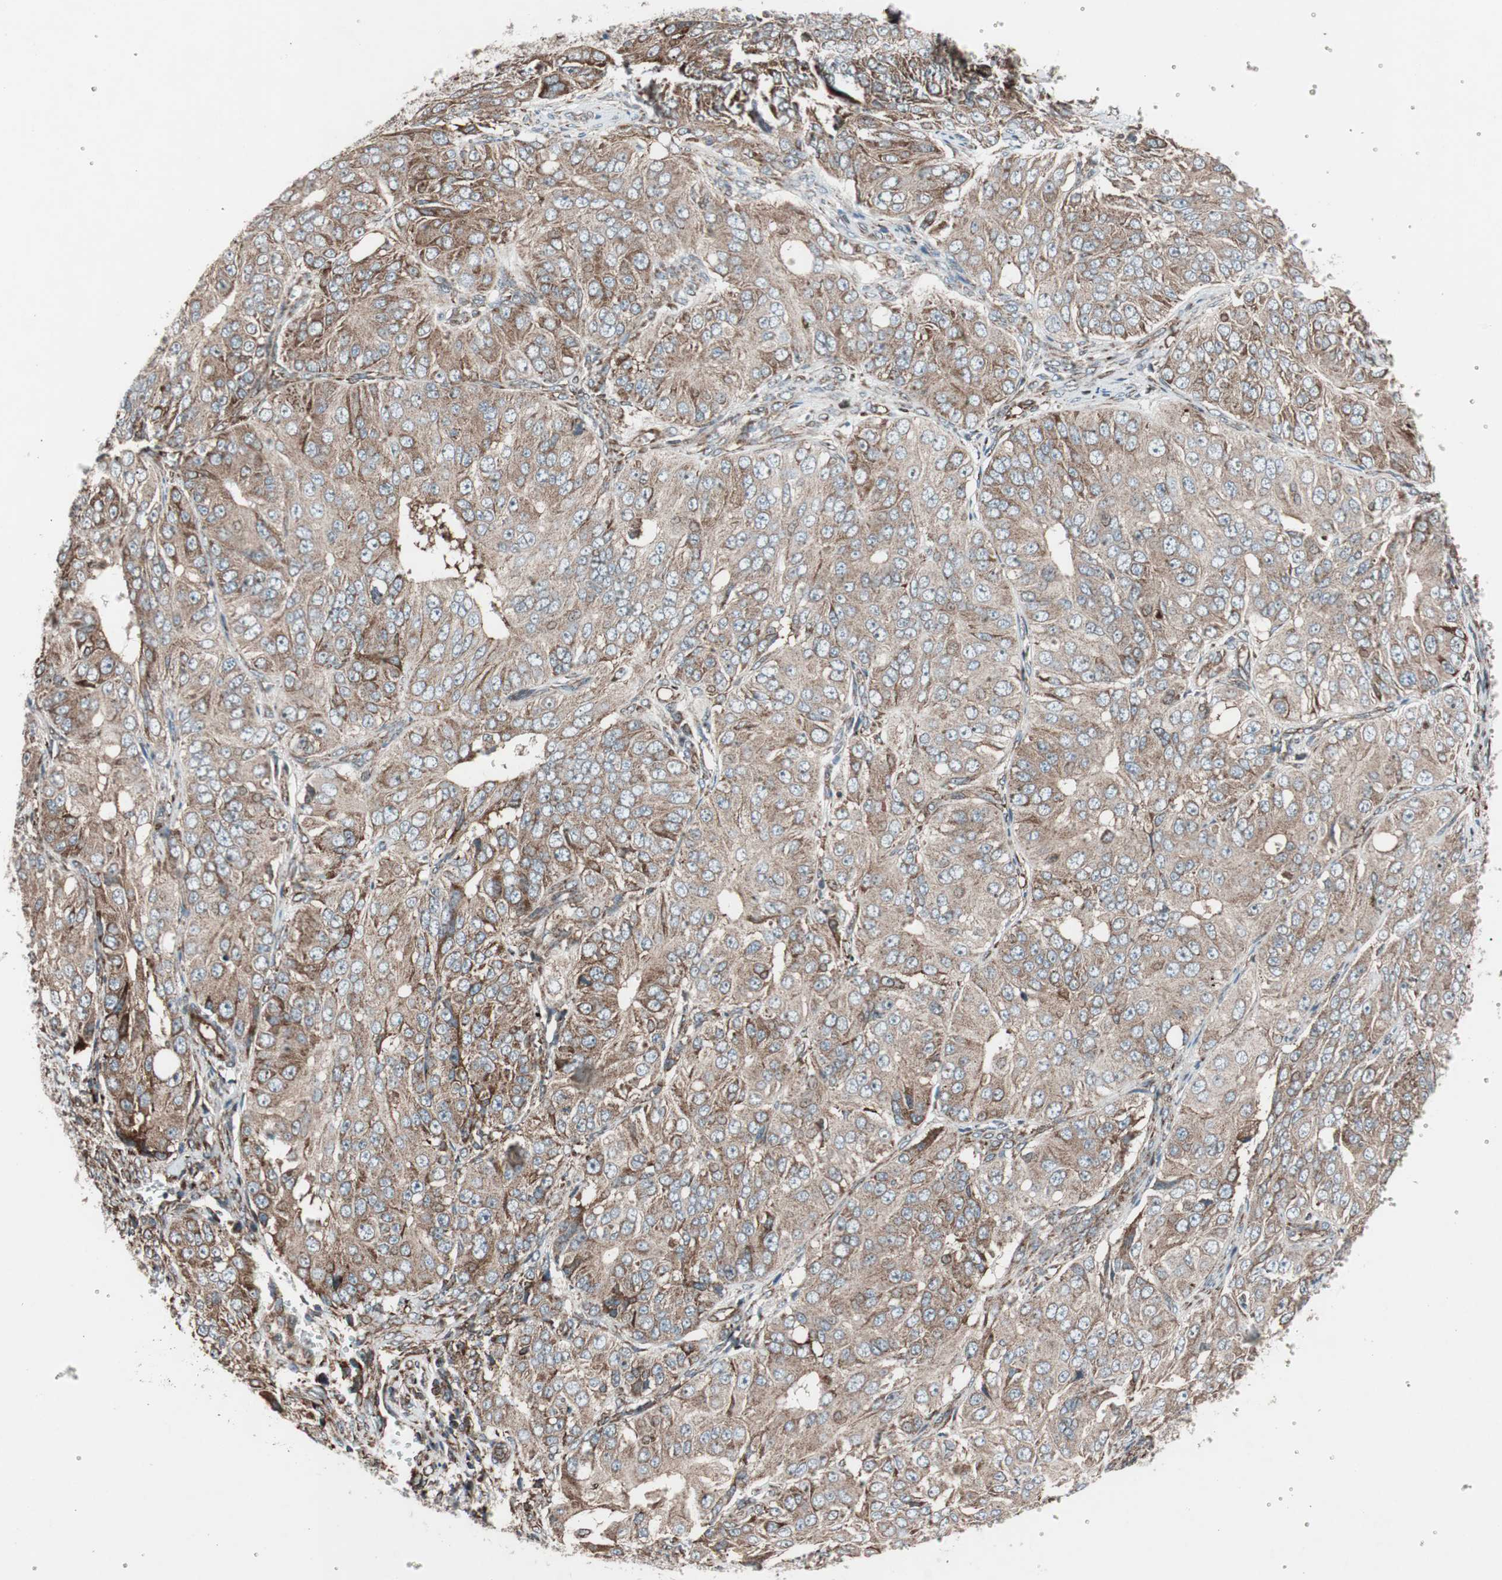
{"staining": {"intensity": "moderate", "quantity": ">75%", "location": "cytoplasmic/membranous"}, "tissue": "ovarian cancer", "cell_type": "Tumor cells", "image_type": "cancer", "snomed": [{"axis": "morphology", "description": "Carcinoma, endometroid"}, {"axis": "topography", "description": "Ovary"}], "caption": "High-power microscopy captured an immunohistochemistry micrograph of ovarian cancer, revealing moderate cytoplasmic/membranous positivity in approximately >75% of tumor cells.", "gene": "CCL14", "patient": {"sex": "female", "age": 51}}